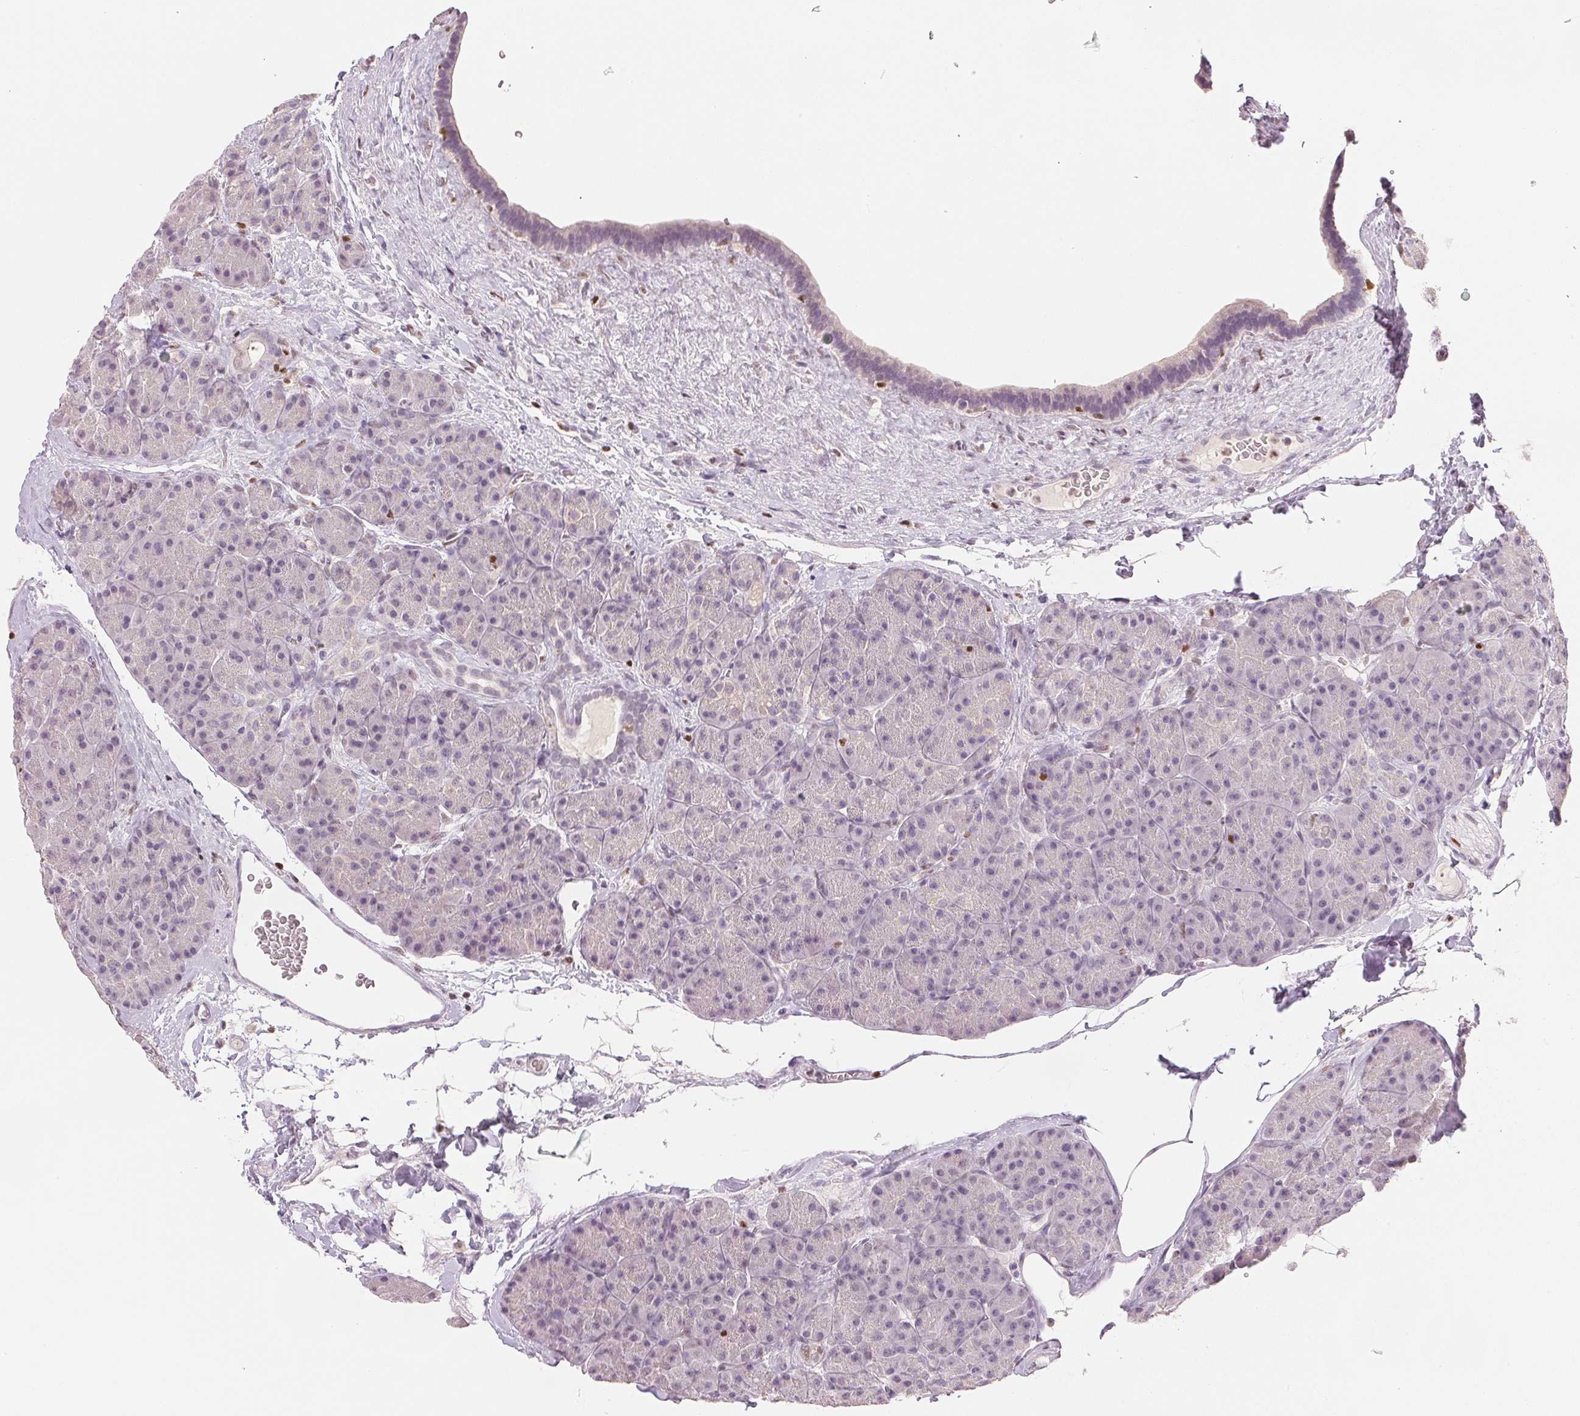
{"staining": {"intensity": "negative", "quantity": "none", "location": "none"}, "tissue": "pancreas", "cell_type": "Exocrine glandular cells", "image_type": "normal", "snomed": [{"axis": "morphology", "description": "Normal tissue, NOS"}, {"axis": "topography", "description": "Pancreas"}], "caption": "DAB (3,3'-diaminobenzidine) immunohistochemical staining of normal pancreas displays no significant staining in exocrine glandular cells. The staining is performed using DAB (3,3'-diaminobenzidine) brown chromogen with nuclei counter-stained in using hematoxylin.", "gene": "RUNX2", "patient": {"sex": "male", "age": 57}}